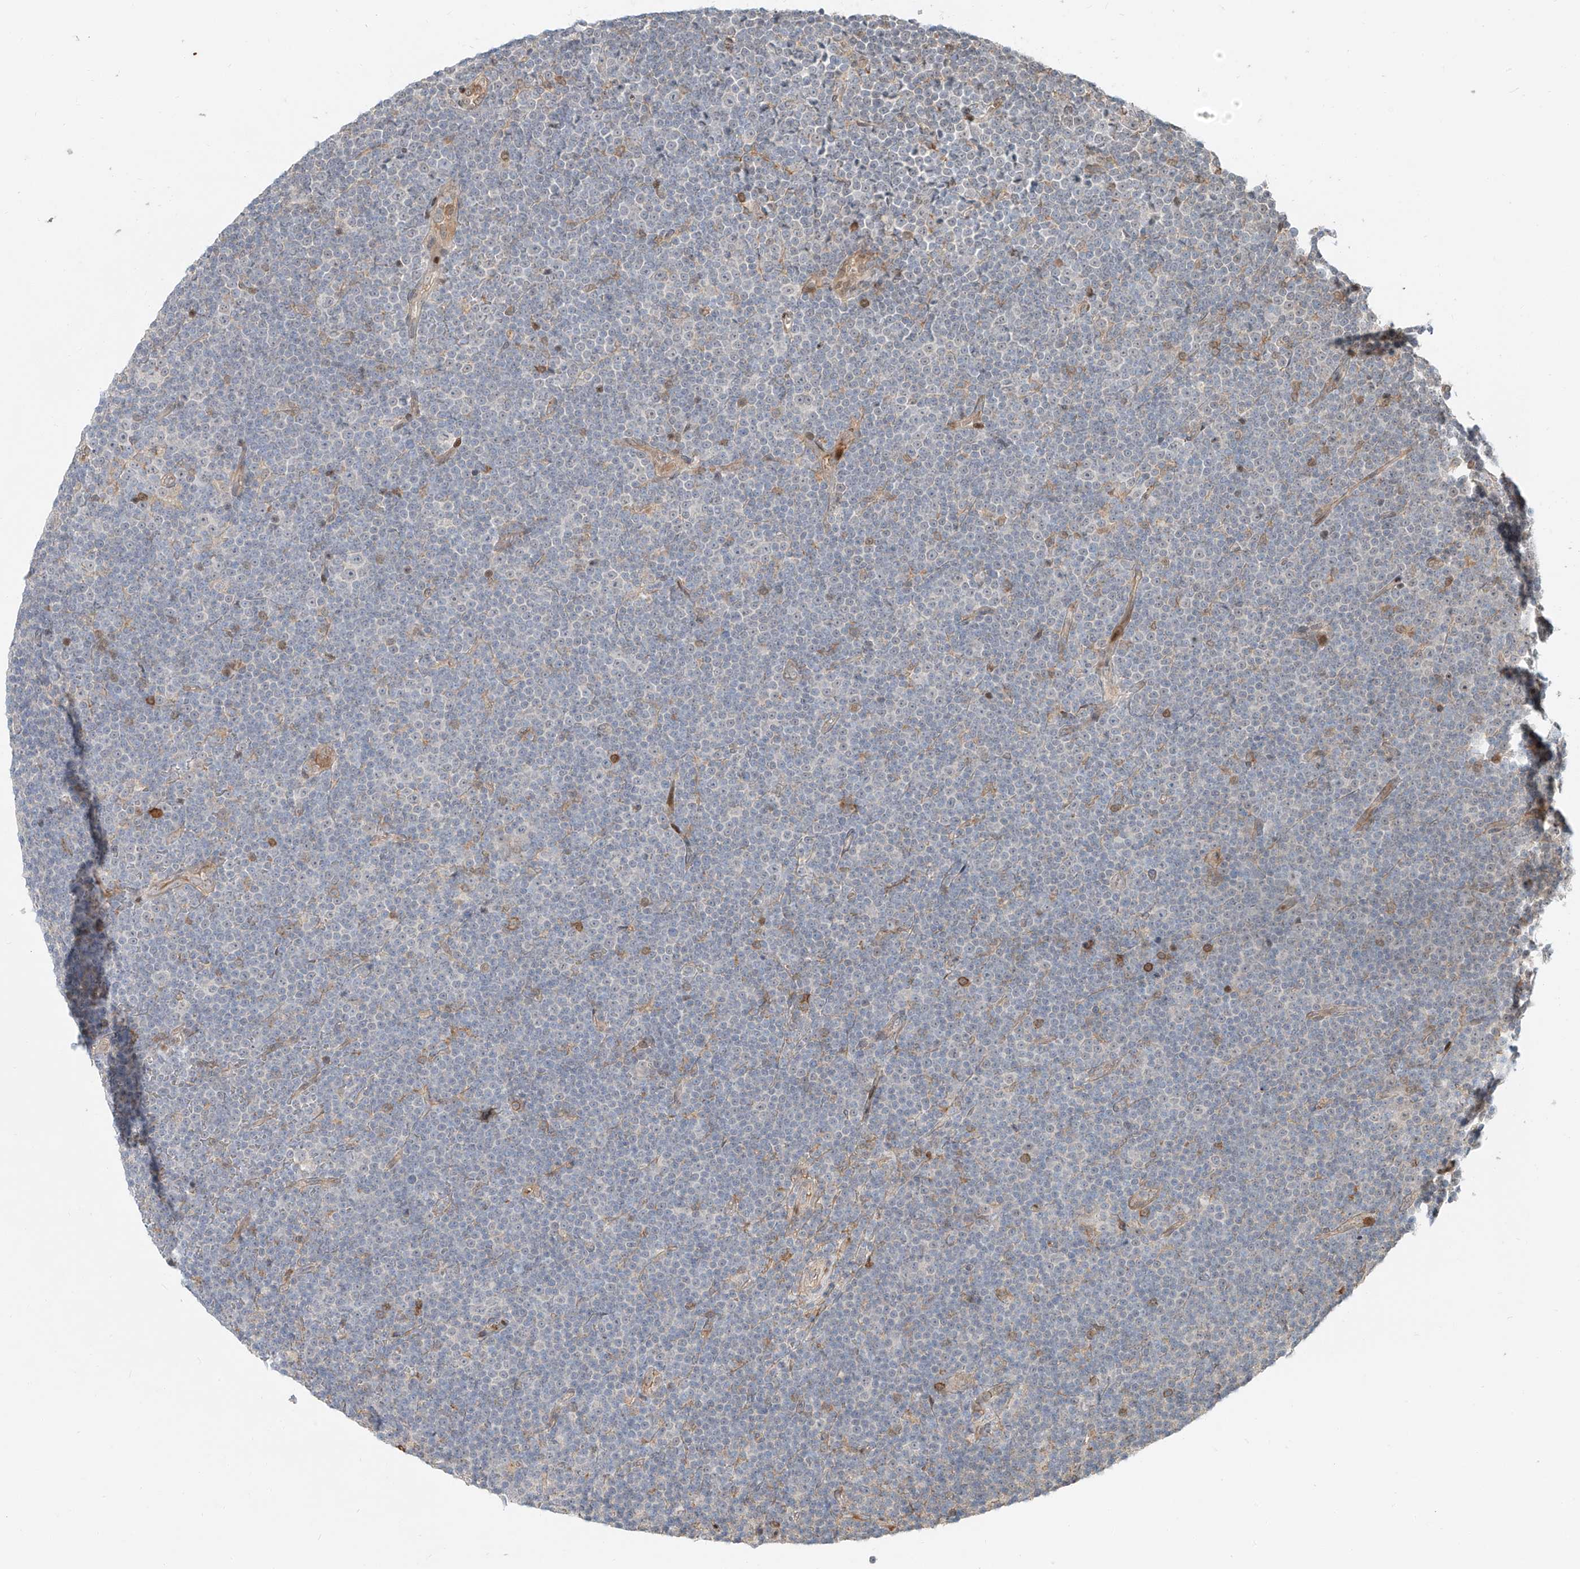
{"staining": {"intensity": "negative", "quantity": "none", "location": "none"}, "tissue": "lymphoma", "cell_type": "Tumor cells", "image_type": "cancer", "snomed": [{"axis": "morphology", "description": "Malignant lymphoma, non-Hodgkin's type, Low grade"}, {"axis": "topography", "description": "Lymph node"}], "caption": "Low-grade malignant lymphoma, non-Hodgkin's type was stained to show a protein in brown. There is no significant positivity in tumor cells.", "gene": "CEP162", "patient": {"sex": "female", "age": 67}}